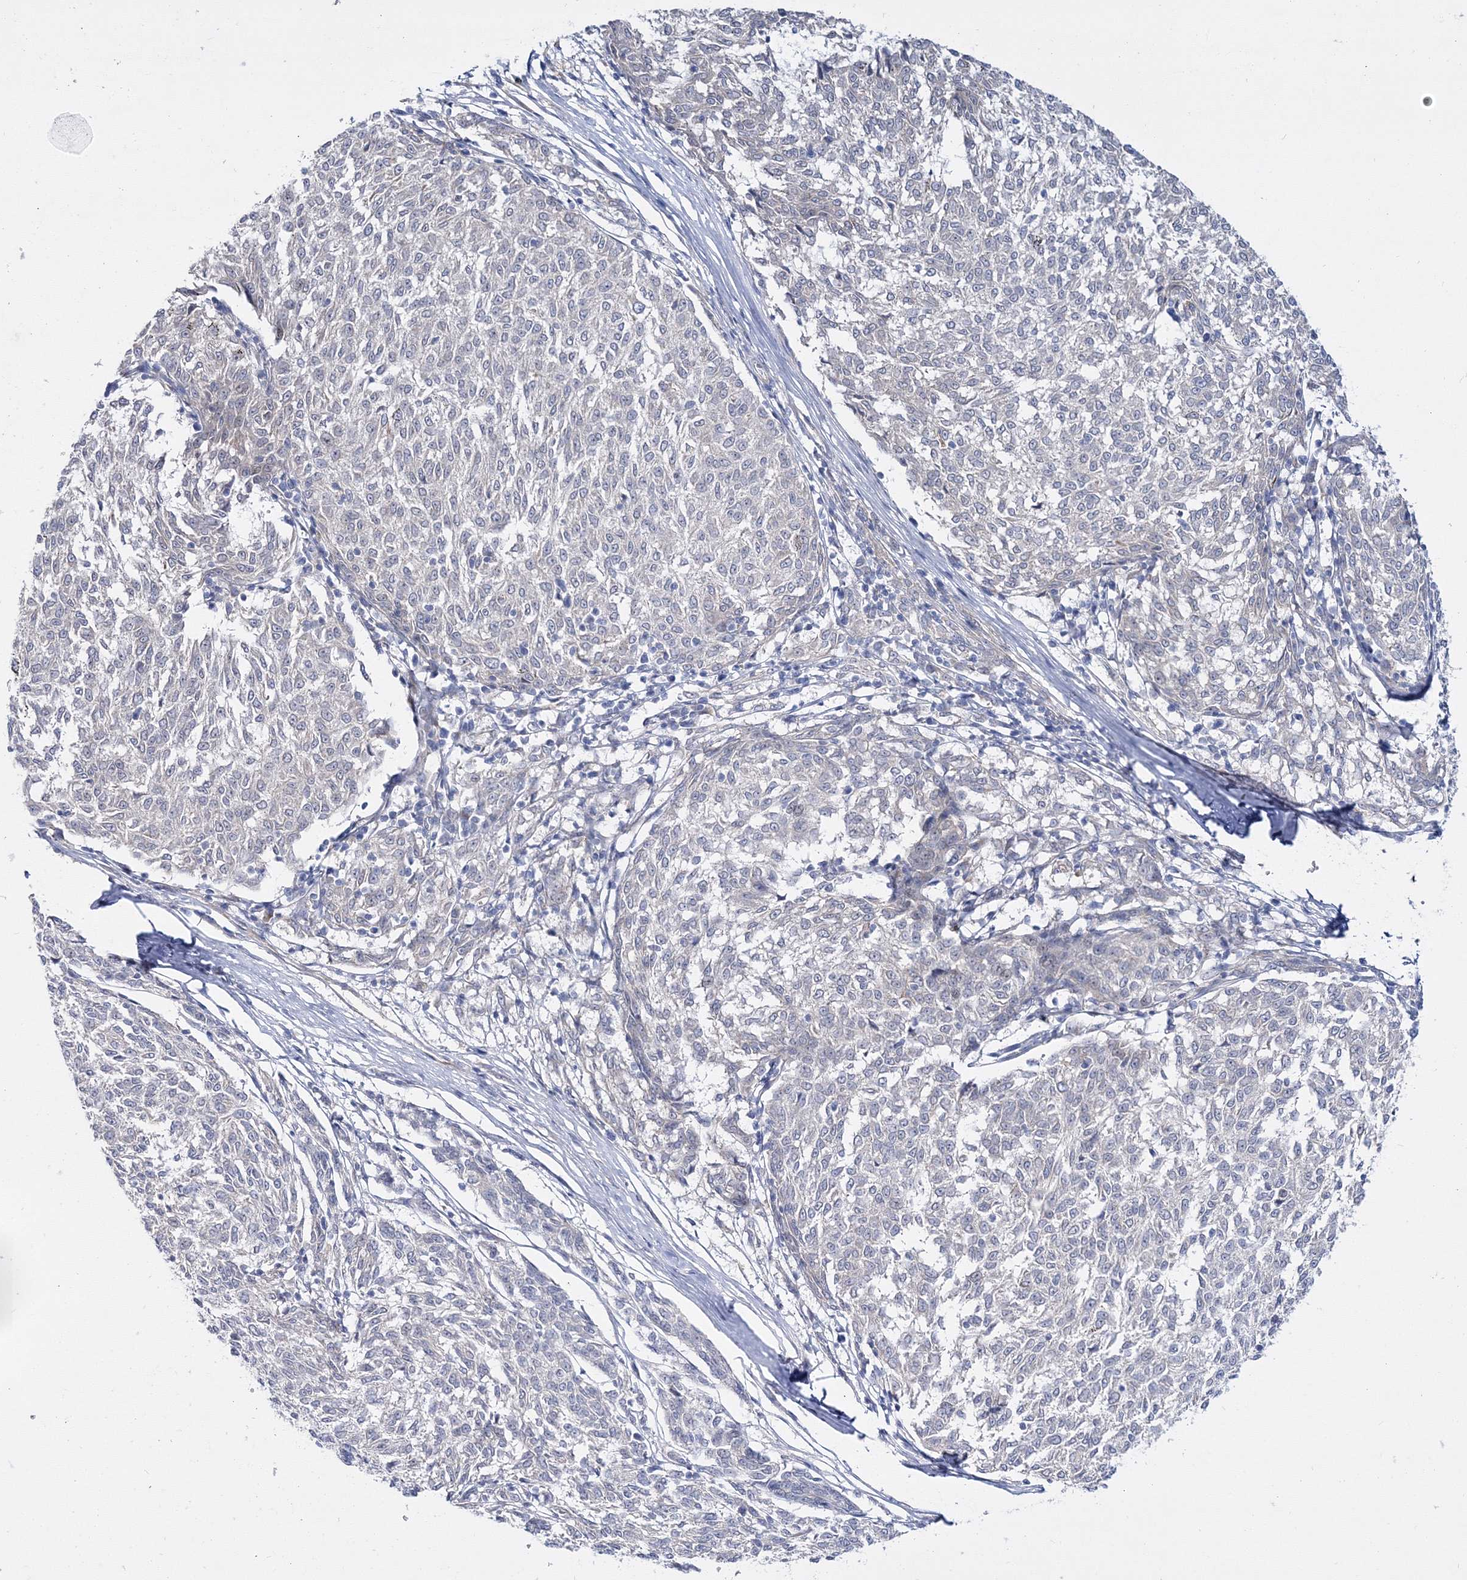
{"staining": {"intensity": "negative", "quantity": "none", "location": "none"}, "tissue": "melanoma", "cell_type": "Tumor cells", "image_type": "cancer", "snomed": [{"axis": "morphology", "description": "Malignant melanoma, NOS"}, {"axis": "topography", "description": "Skin"}], "caption": "Immunohistochemistry (IHC) image of human melanoma stained for a protein (brown), which shows no expression in tumor cells.", "gene": "ARHGAP32", "patient": {"sex": "female", "age": 72}}